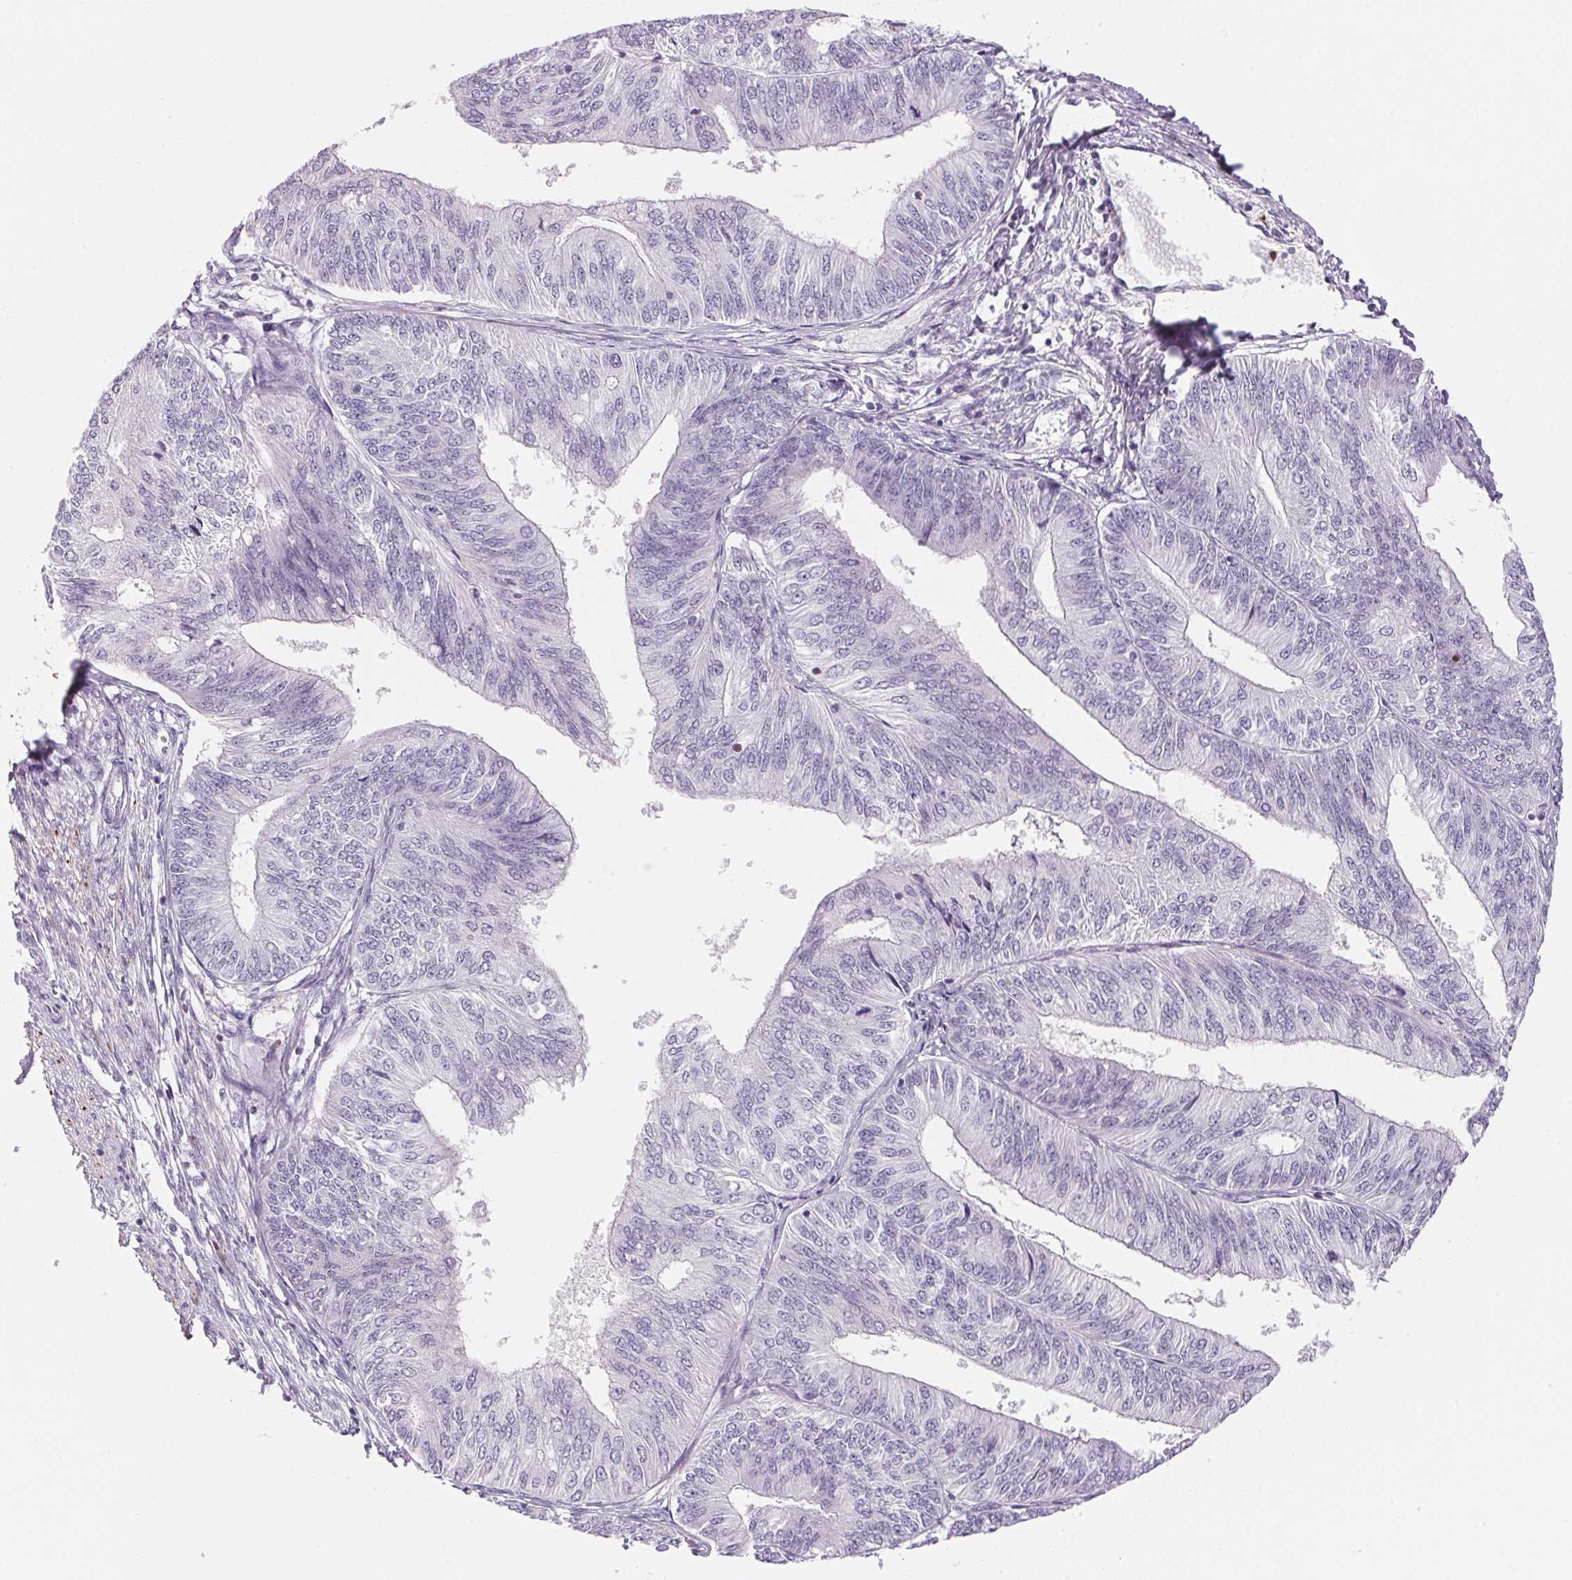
{"staining": {"intensity": "negative", "quantity": "none", "location": "none"}, "tissue": "endometrial cancer", "cell_type": "Tumor cells", "image_type": "cancer", "snomed": [{"axis": "morphology", "description": "Adenocarcinoma, NOS"}, {"axis": "topography", "description": "Endometrium"}], "caption": "DAB immunohistochemical staining of human endometrial cancer (adenocarcinoma) shows no significant expression in tumor cells.", "gene": "ECPAS", "patient": {"sex": "female", "age": 58}}